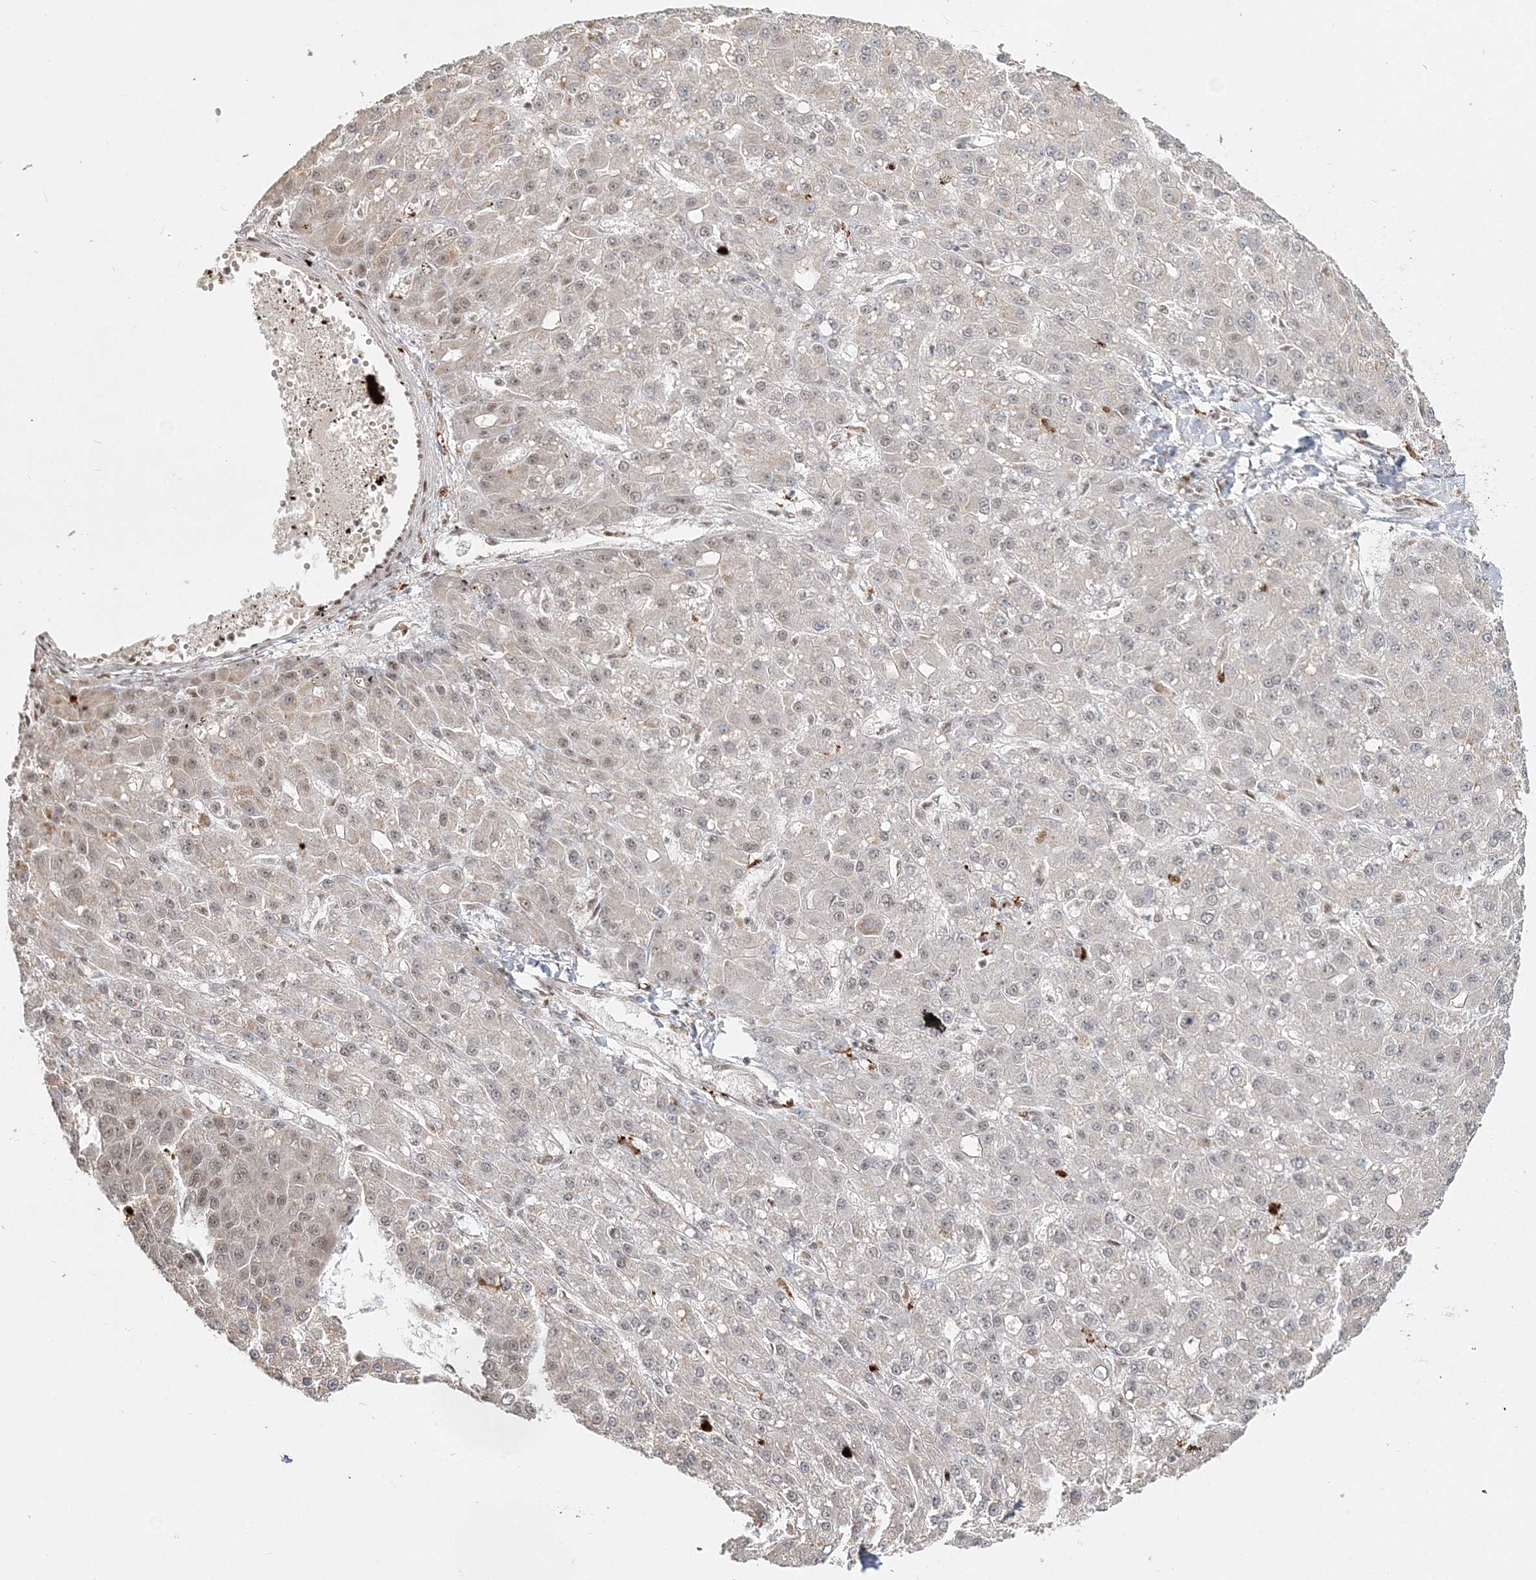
{"staining": {"intensity": "weak", "quantity": "<25%", "location": "nuclear"}, "tissue": "liver cancer", "cell_type": "Tumor cells", "image_type": "cancer", "snomed": [{"axis": "morphology", "description": "Carcinoma, Hepatocellular, NOS"}, {"axis": "topography", "description": "Liver"}], "caption": "This is a photomicrograph of immunohistochemistry staining of liver cancer, which shows no expression in tumor cells. (Brightfield microscopy of DAB (3,3'-diaminobenzidine) immunohistochemistry (IHC) at high magnification).", "gene": "QRICH1", "patient": {"sex": "male", "age": 67}}